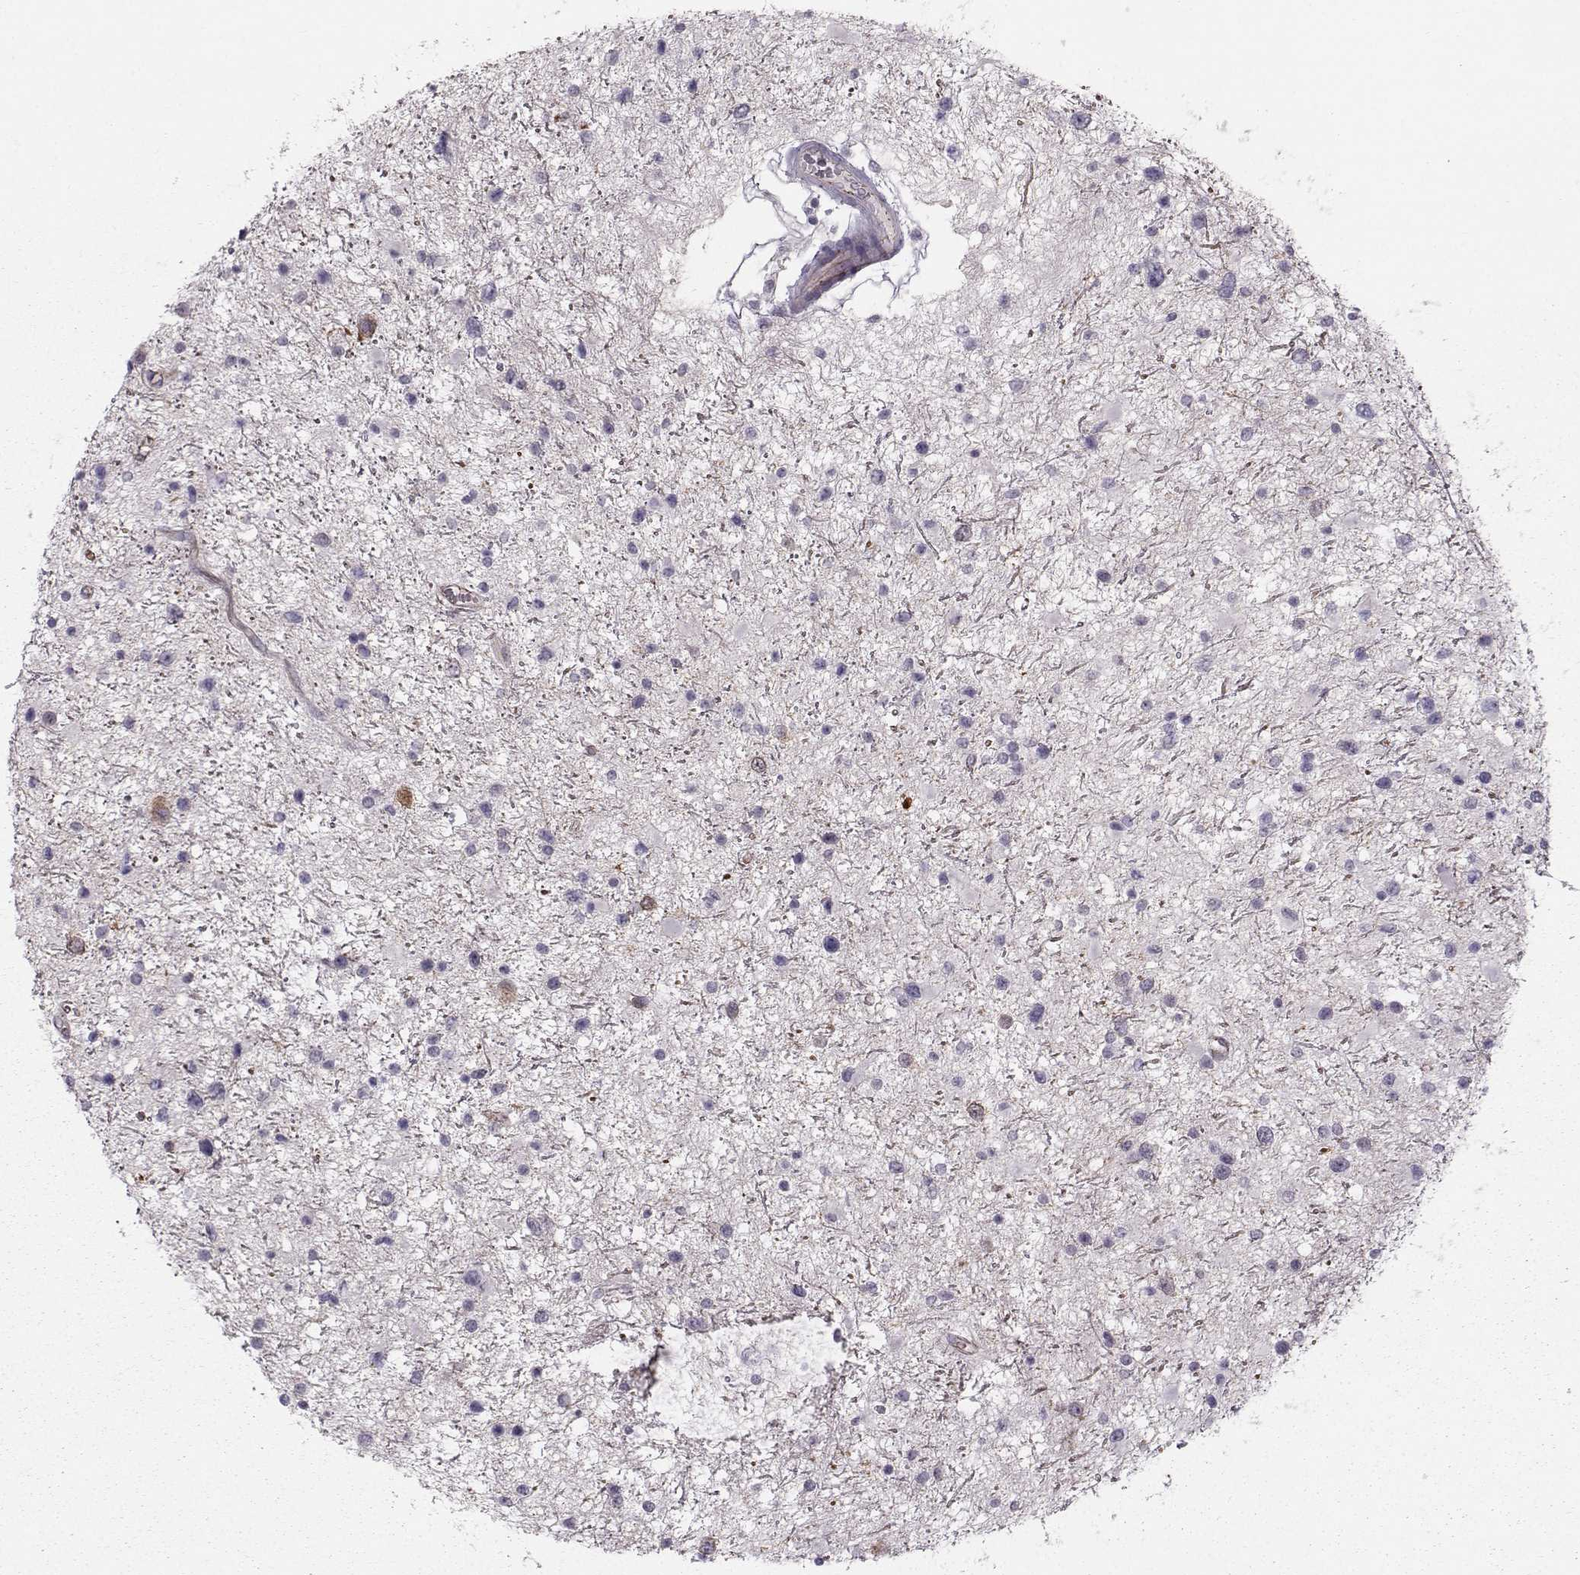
{"staining": {"intensity": "negative", "quantity": "none", "location": "none"}, "tissue": "glioma", "cell_type": "Tumor cells", "image_type": "cancer", "snomed": [{"axis": "morphology", "description": "Glioma, malignant, Low grade"}, {"axis": "topography", "description": "Brain"}], "caption": "This histopathology image is of glioma stained with IHC to label a protein in brown with the nuclei are counter-stained blue. There is no expression in tumor cells.", "gene": "MAST1", "patient": {"sex": "female", "age": 32}}